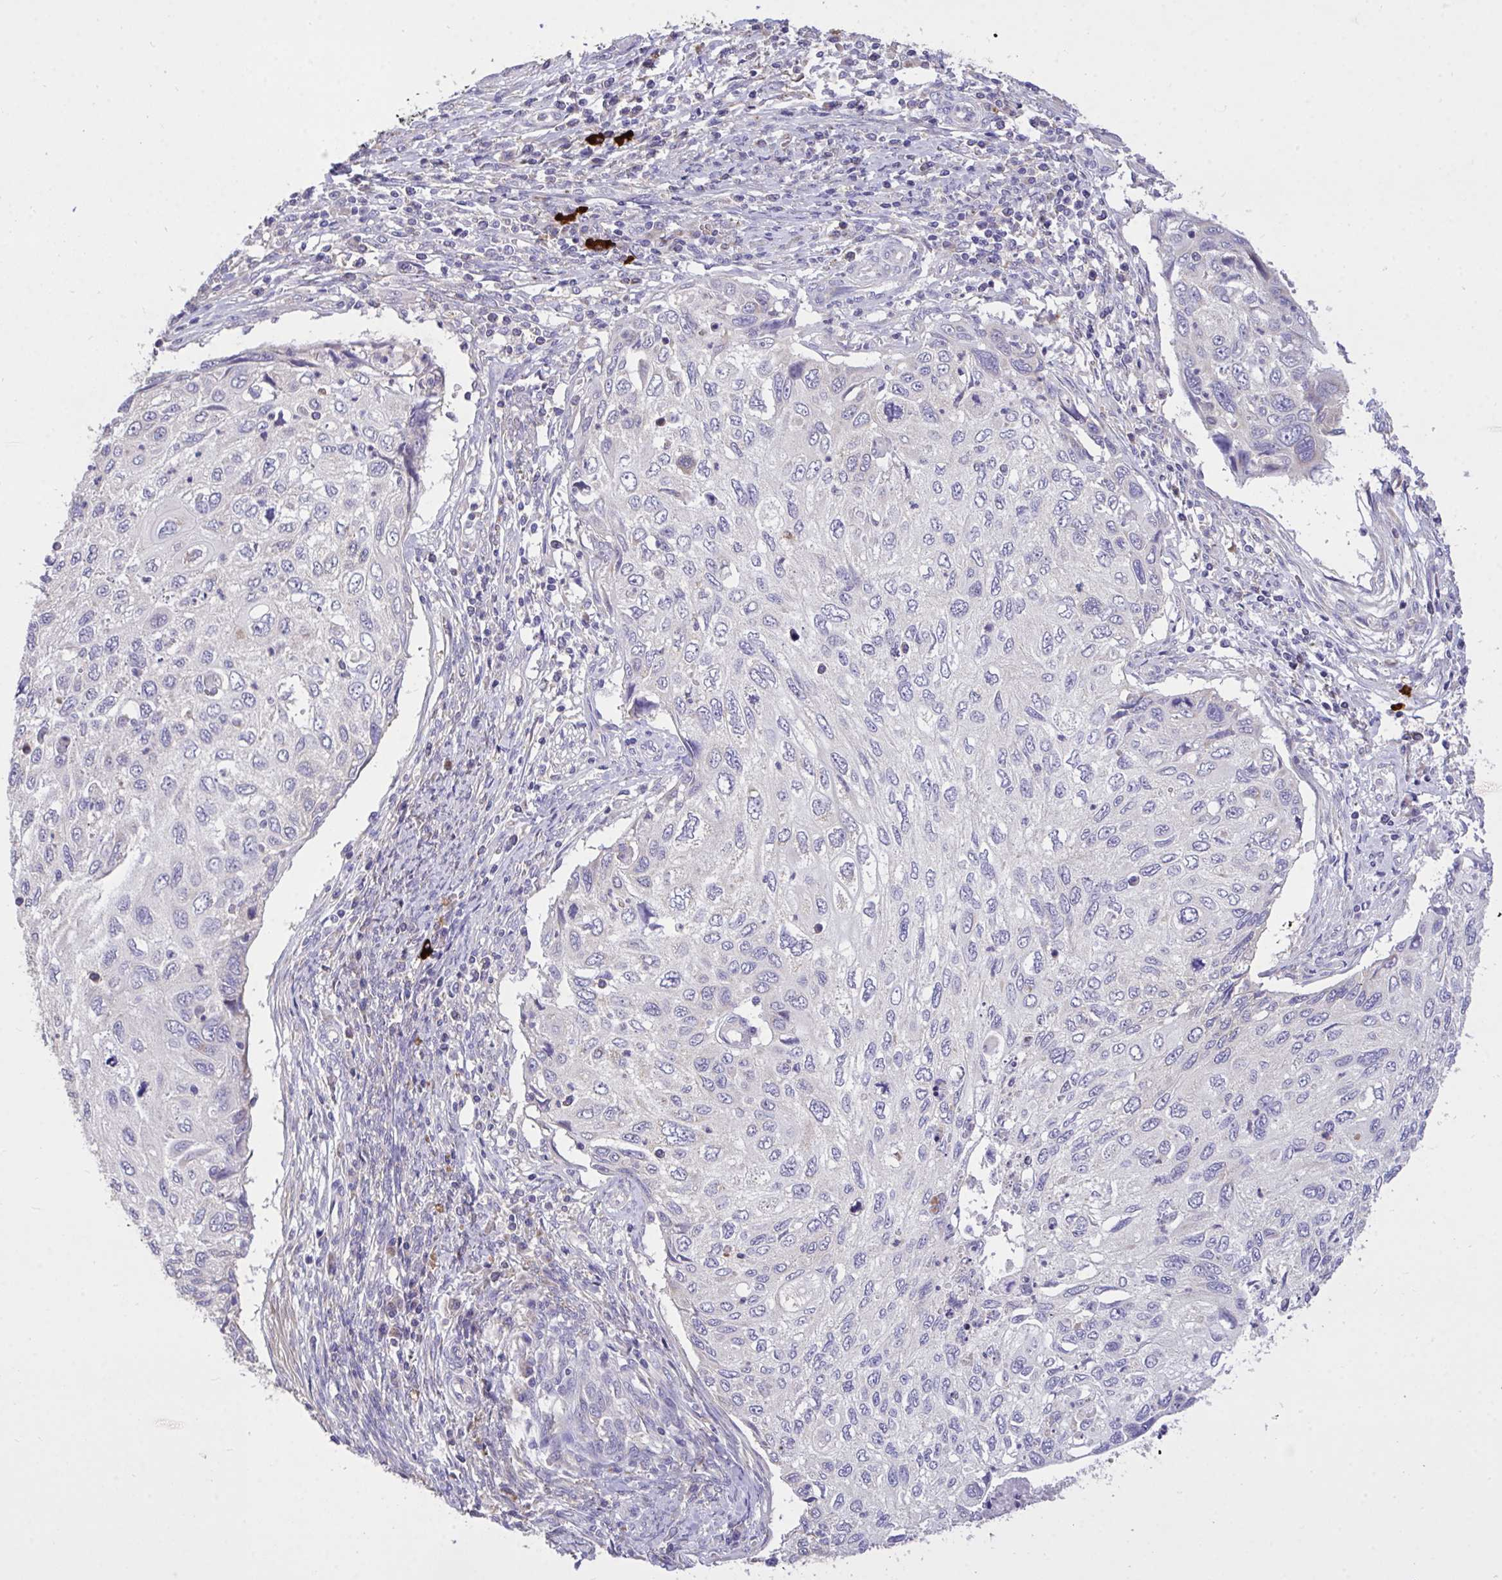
{"staining": {"intensity": "negative", "quantity": "none", "location": "none"}, "tissue": "cervical cancer", "cell_type": "Tumor cells", "image_type": "cancer", "snomed": [{"axis": "morphology", "description": "Squamous cell carcinoma, NOS"}, {"axis": "topography", "description": "Cervix"}], "caption": "Immunohistochemical staining of cervical squamous cell carcinoma demonstrates no significant positivity in tumor cells.", "gene": "MPC2", "patient": {"sex": "female", "age": 70}}